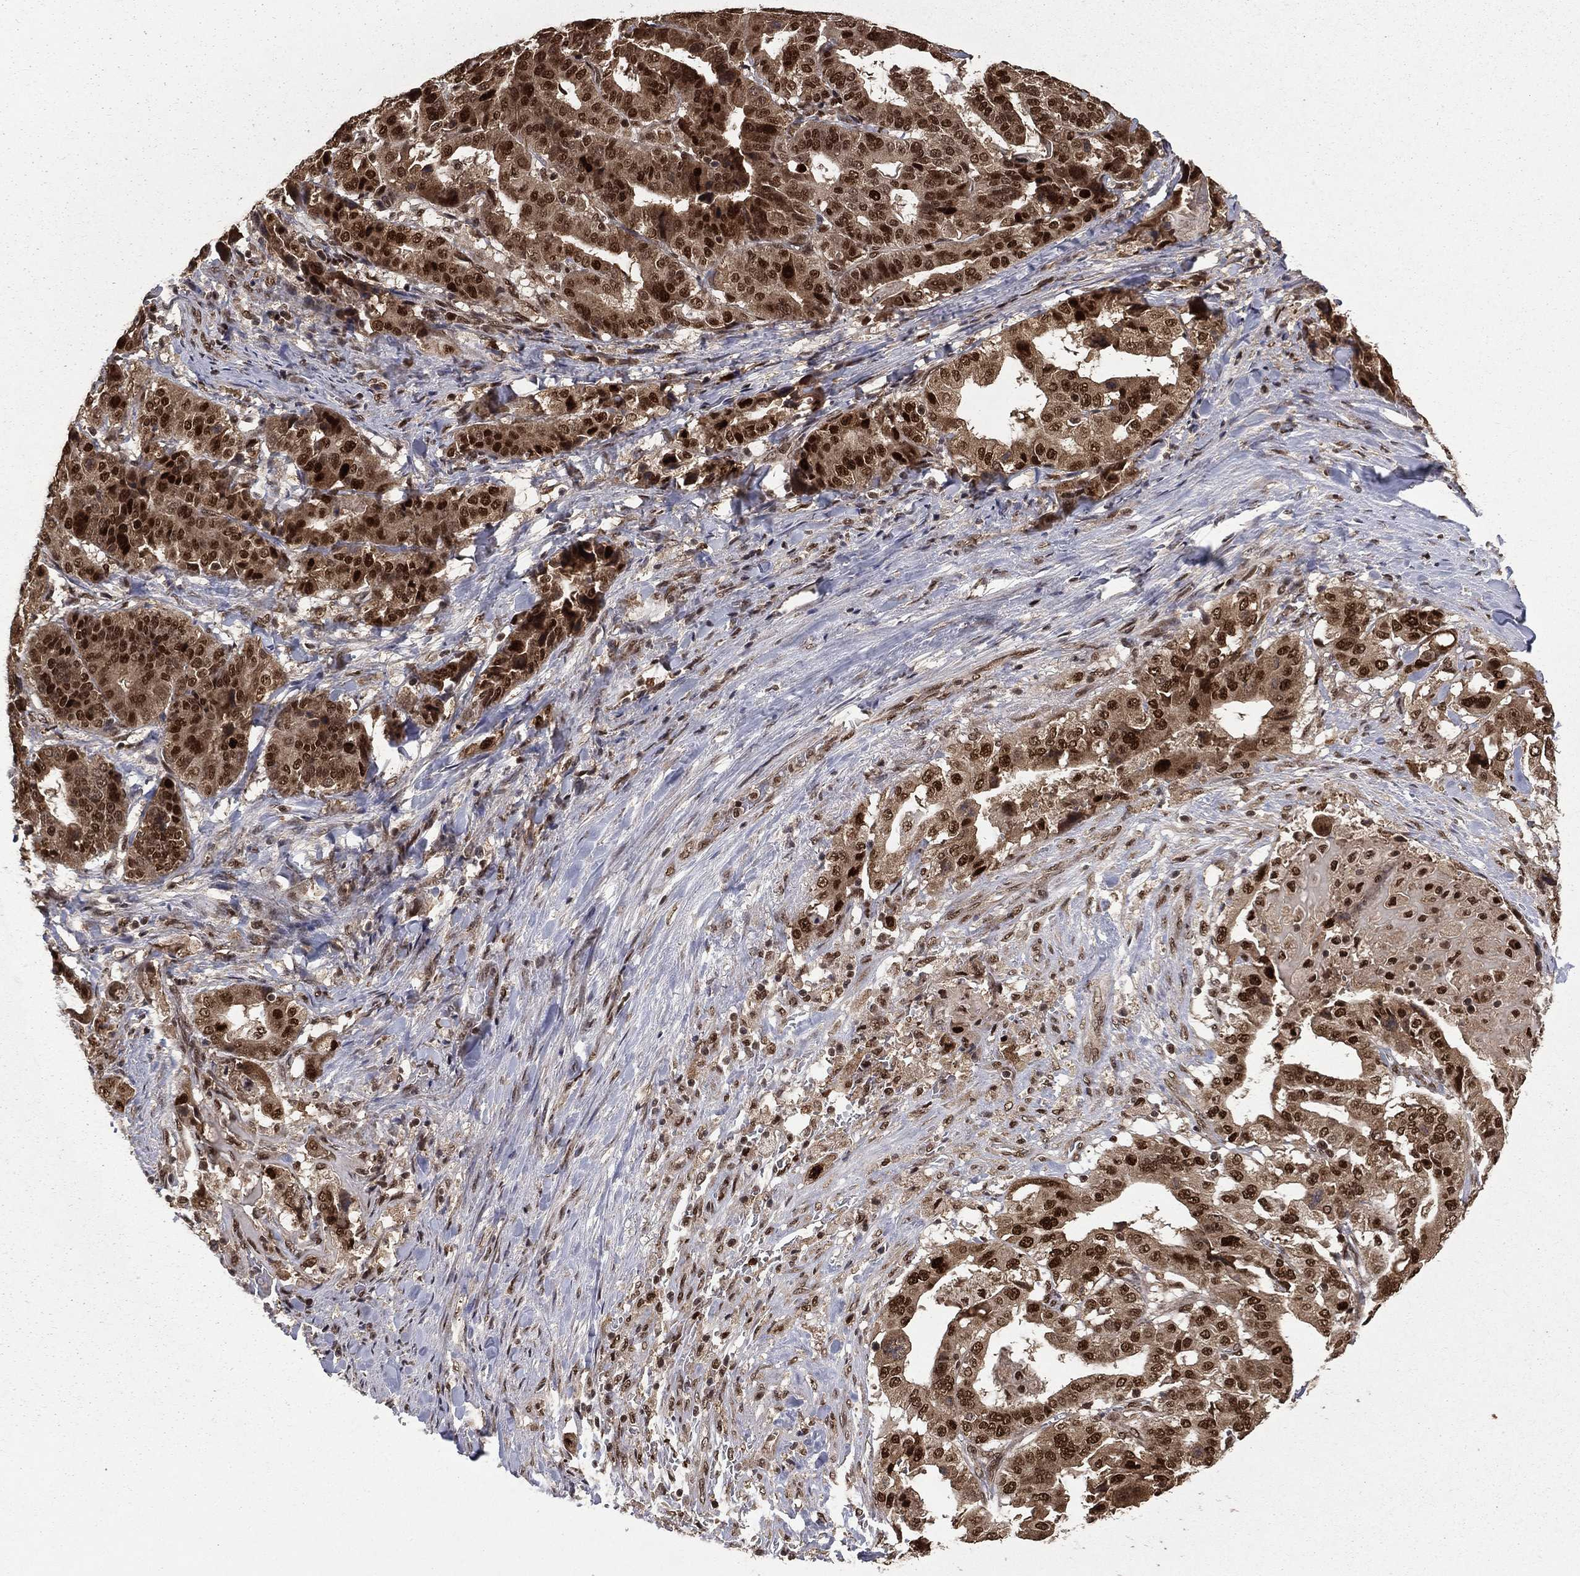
{"staining": {"intensity": "strong", "quantity": "25%-75%", "location": "cytoplasmic/membranous,nuclear"}, "tissue": "stomach cancer", "cell_type": "Tumor cells", "image_type": "cancer", "snomed": [{"axis": "morphology", "description": "Adenocarcinoma, NOS"}, {"axis": "topography", "description": "Stomach"}], "caption": "The immunohistochemical stain highlights strong cytoplasmic/membranous and nuclear positivity in tumor cells of stomach cancer tissue.", "gene": "JMJD6", "patient": {"sex": "male", "age": 48}}